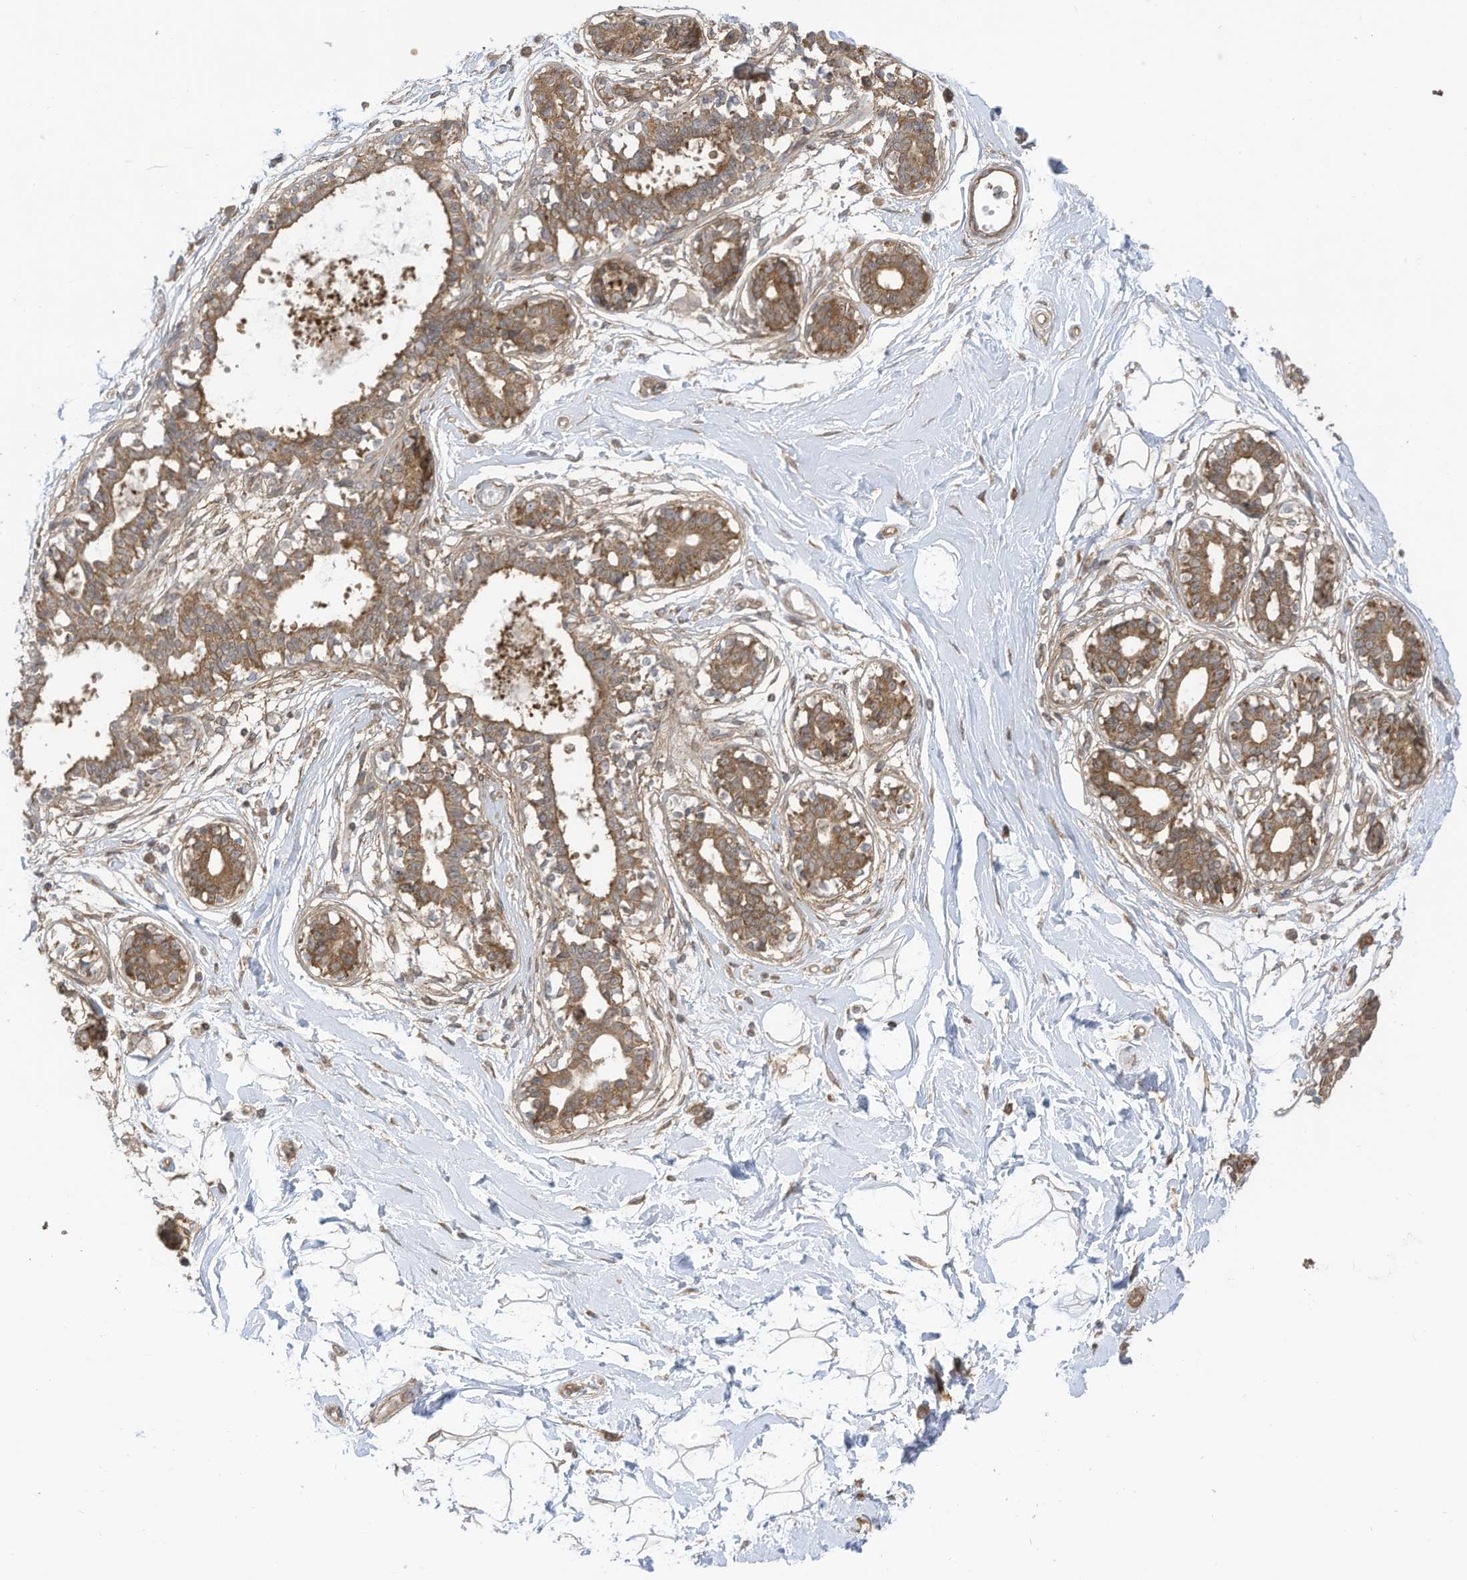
{"staining": {"intensity": "weak", "quantity": ">75%", "location": "cytoplasmic/membranous"}, "tissue": "breast", "cell_type": "Adipocytes", "image_type": "normal", "snomed": [{"axis": "morphology", "description": "Normal tissue, NOS"}, {"axis": "topography", "description": "Breast"}], "caption": "A high-resolution image shows immunohistochemistry (IHC) staining of benign breast, which displays weak cytoplasmic/membranous staining in about >75% of adipocytes. The protein is shown in brown color, while the nuclei are stained blue.", "gene": "REPS1", "patient": {"sex": "female", "age": 45}}